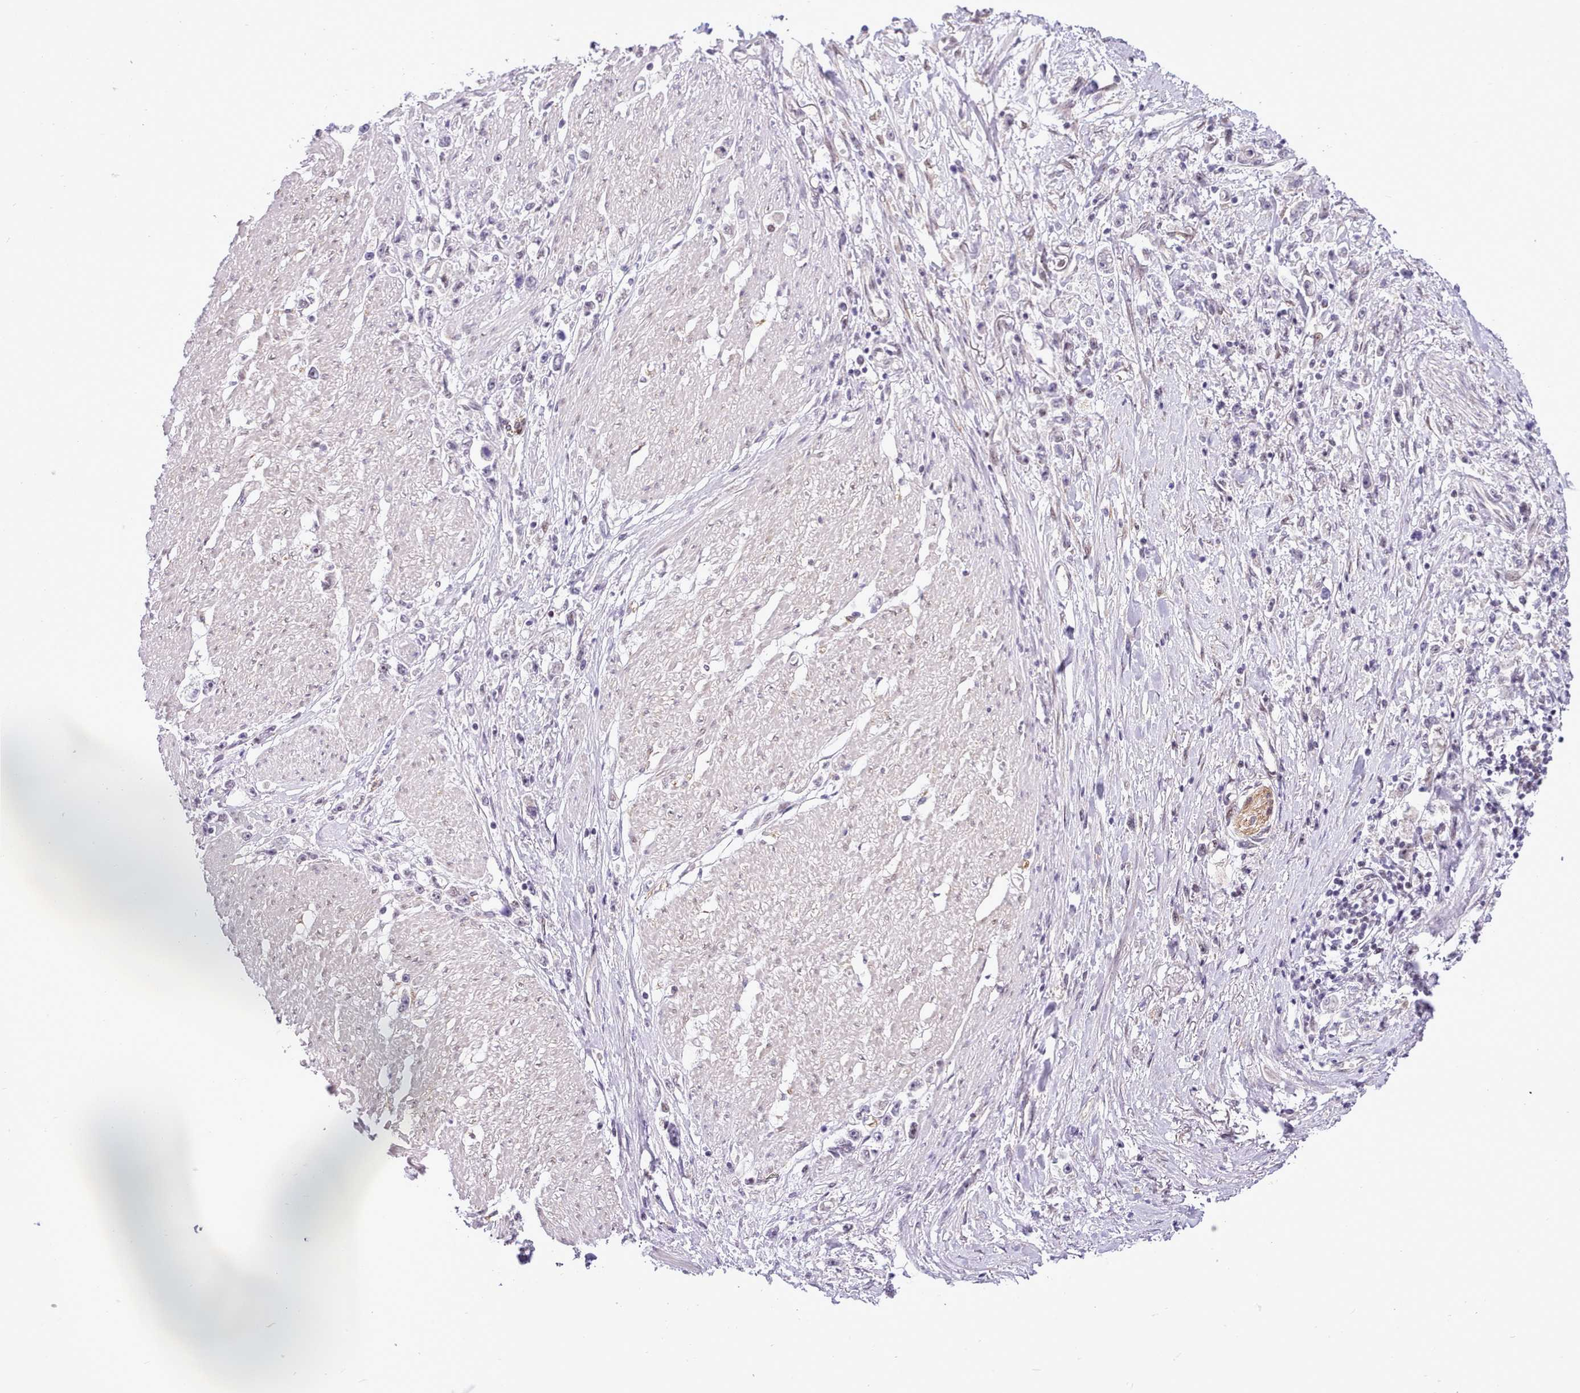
{"staining": {"intensity": "negative", "quantity": "none", "location": "none"}, "tissue": "stomach cancer", "cell_type": "Tumor cells", "image_type": "cancer", "snomed": [{"axis": "morphology", "description": "Adenocarcinoma, NOS"}, {"axis": "topography", "description": "Stomach"}], "caption": "Immunohistochemistry (IHC) image of neoplastic tissue: human adenocarcinoma (stomach) stained with DAB (3,3'-diaminobenzidine) reveals no significant protein positivity in tumor cells.", "gene": "HOXB7", "patient": {"sex": "female", "age": 59}}